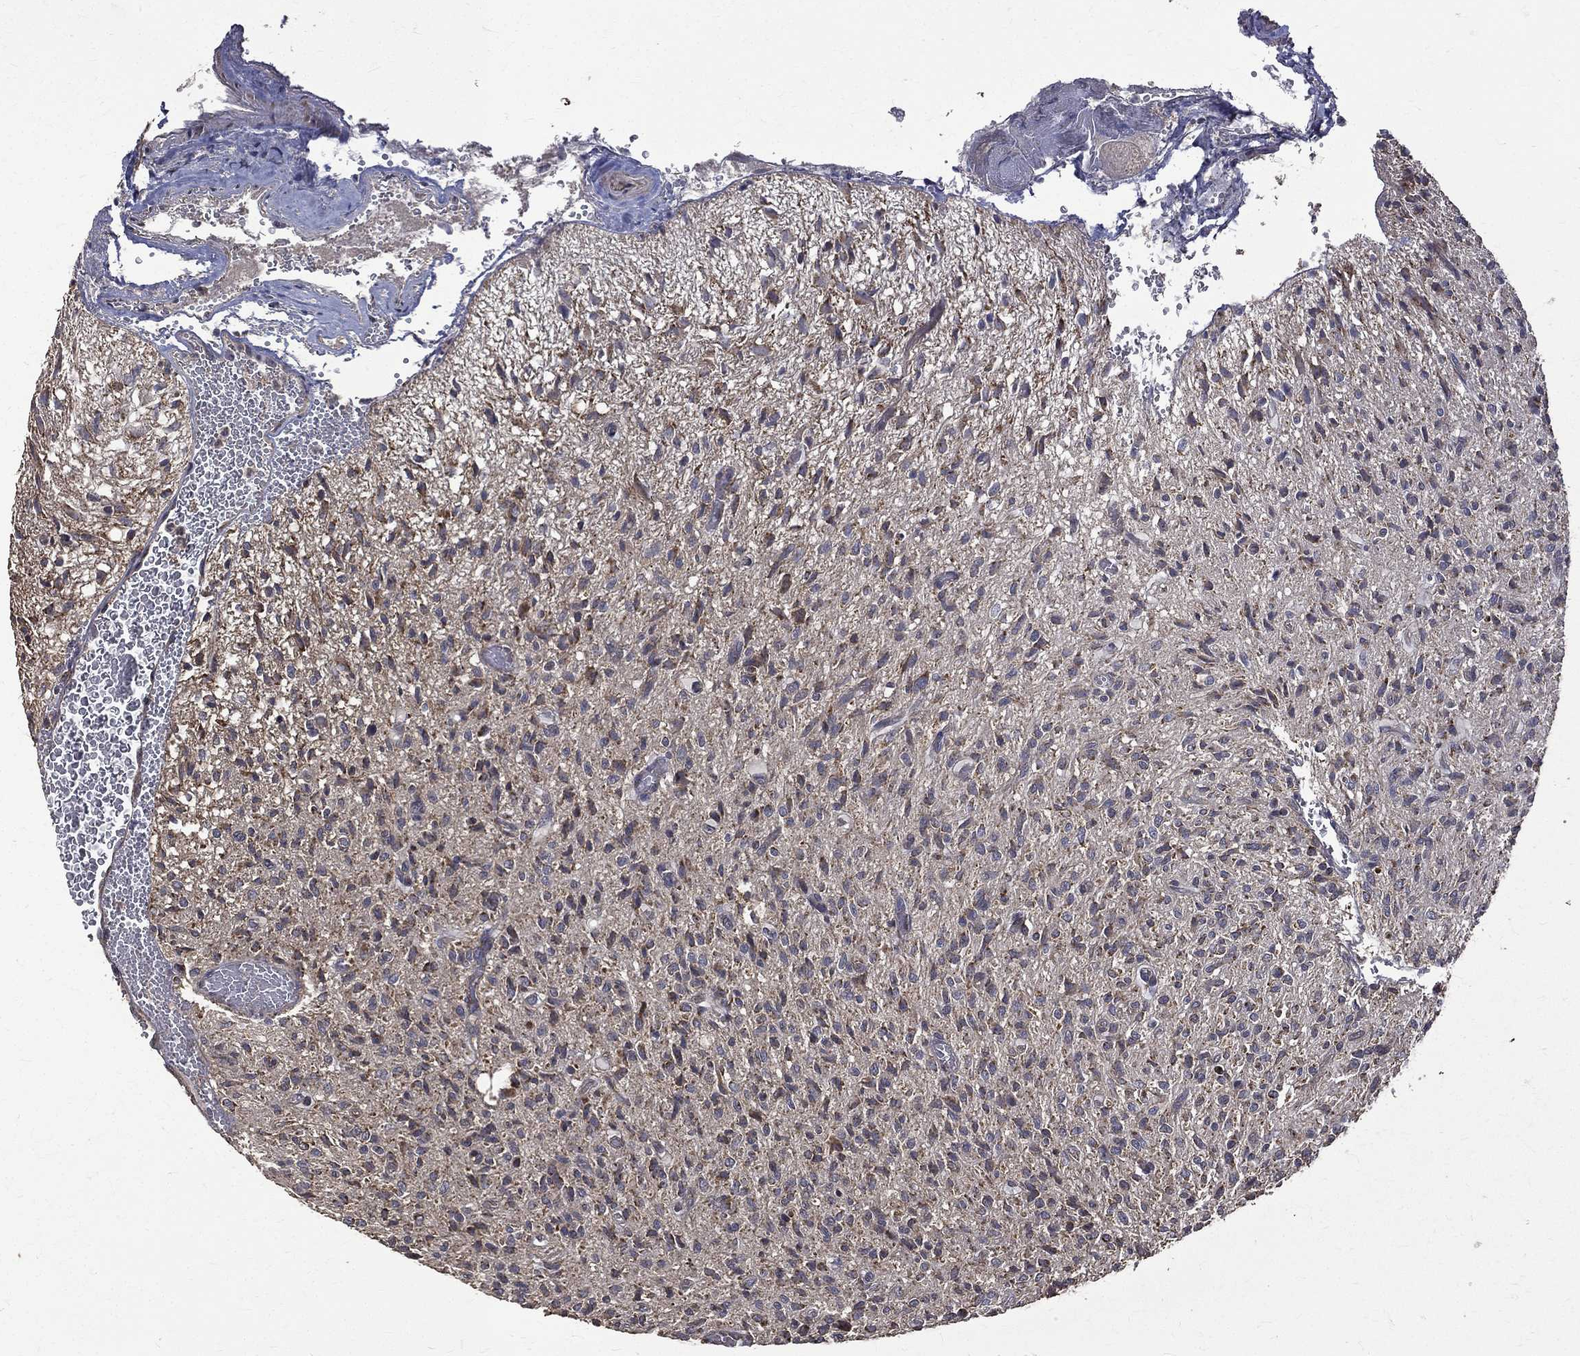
{"staining": {"intensity": "weak", "quantity": "<25%", "location": "cytoplasmic/membranous"}, "tissue": "glioma", "cell_type": "Tumor cells", "image_type": "cancer", "snomed": [{"axis": "morphology", "description": "Glioma, malignant, High grade"}, {"axis": "topography", "description": "Brain"}], "caption": "A histopathology image of high-grade glioma (malignant) stained for a protein shows no brown staining in tumor cells. (Immunohistochemistry, brightfield microscopy, high magnification).", "gene": "RPGR", "patient": {"sex": "male", "age": 64}}